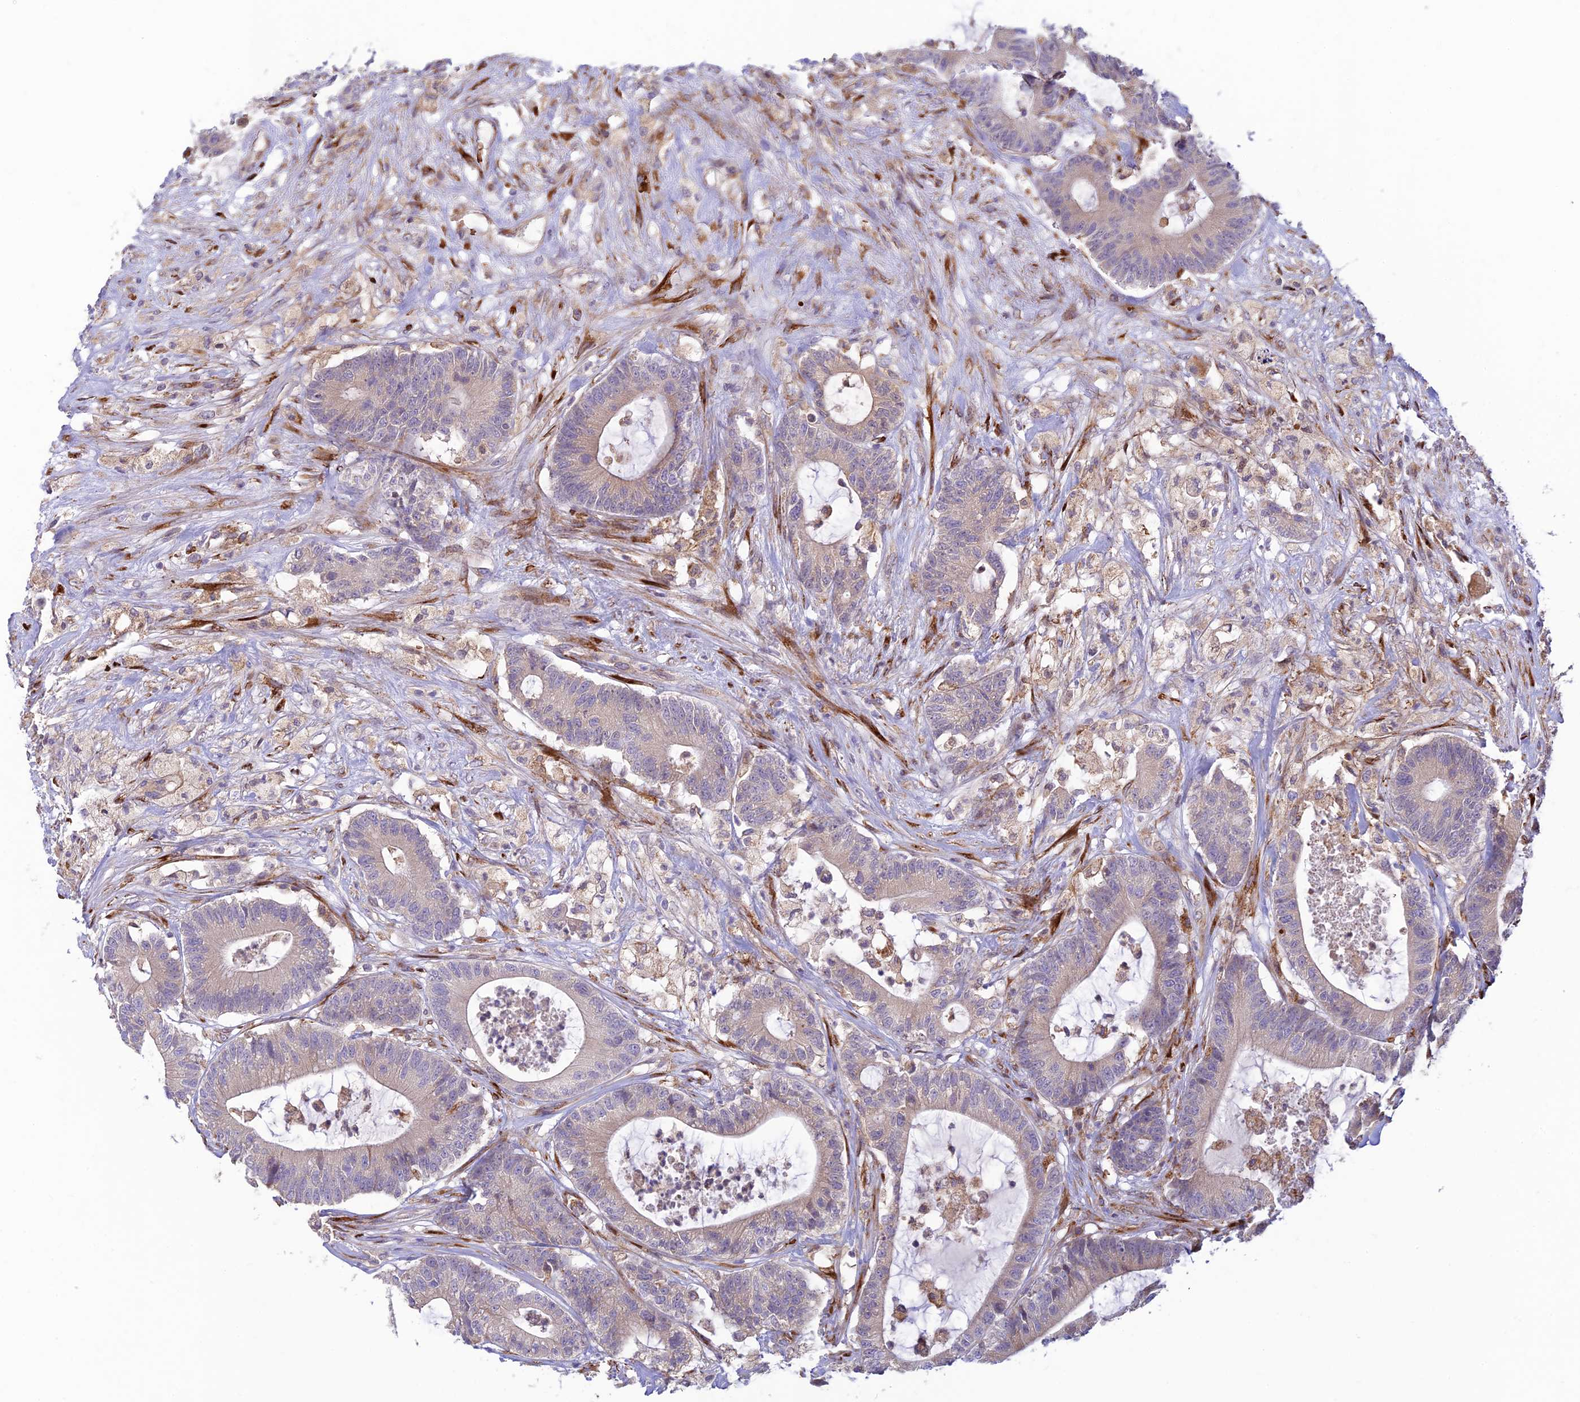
{"staining": {"intensity": "negative", "quantity": "none", "location": "none"}, "tissue": "colorectal cancer", "cell_type": "Tumor cells", "image_type": "cancer", "snomed": [{"axis": "morphology", "description": "Adenocarcinoma, NOS"}, {"axis": "topography", "description": "Colon"}], "caption": "Micrograph shows no protein expression in tumor cells of adenocarcinoma (colorectal) tissue. (Immunohistochemistry (ihc), brightfield microscopy, high magnification).", "gene": "UFSP2", "patient": {"sex": "female", "age": 84}}